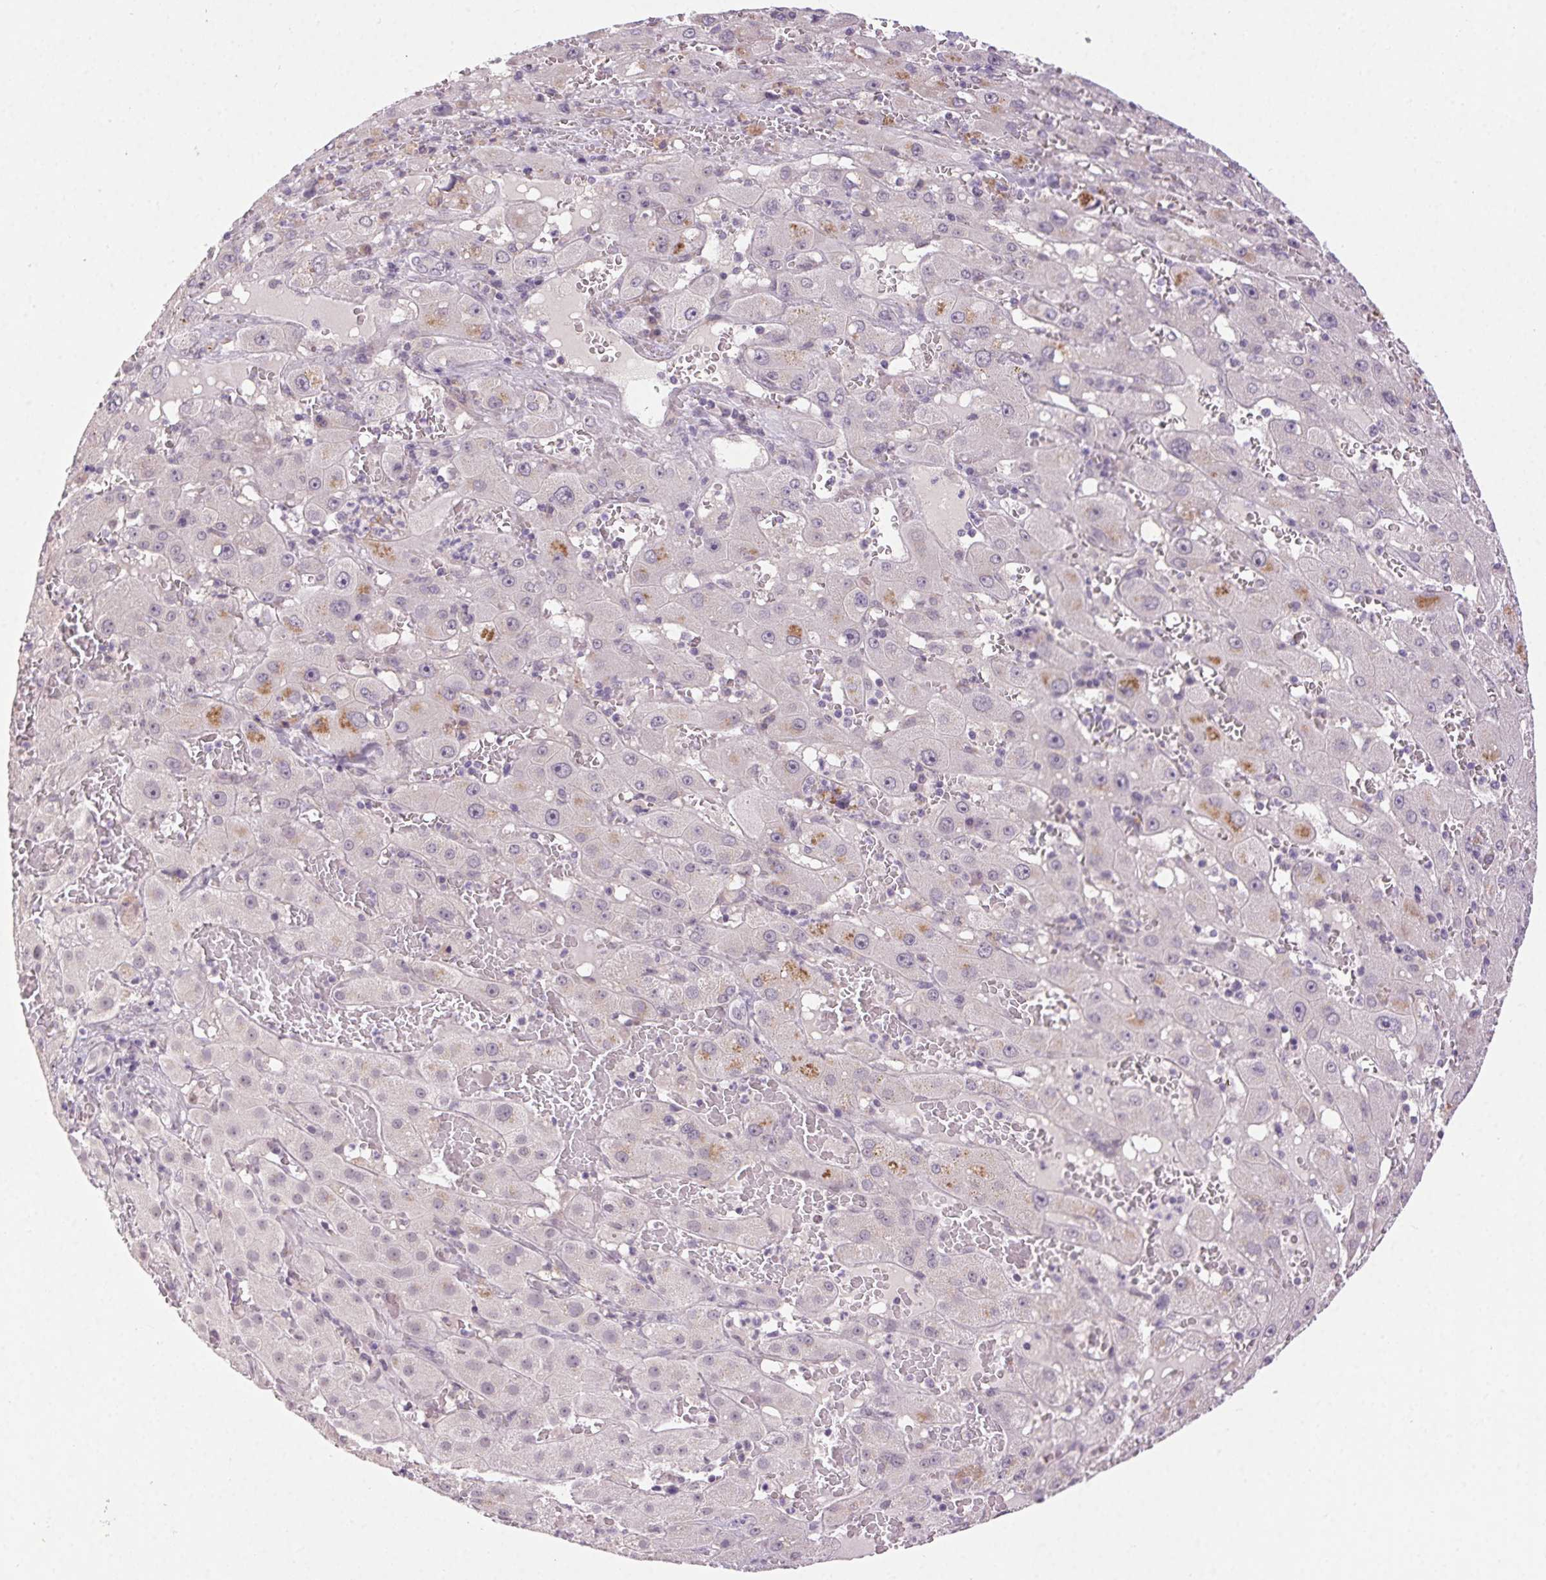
{"staining": {"intensity": "negative", "quantity": "none", "location": "none"}, "tissue": "liver cancer", "cell_type": "Tumor cells", "image_type": "cancer", "snomed": [{"axis": "morphology", "description": "Carcinoma, Hepatocellular, NOS"}, {"axis": "topography", "description": "Liver"}], "caption": "IHC photomicrograph of hepatocellular carcinoma (liver) stained for a protein (brown), which demonstrates no positivity in tumor cells. (Immunohistochemistry (ihc), brightfield microscopy, high magnification).", "gene": "FAM168A", "patient": {"sex": "female", "age": 73}}